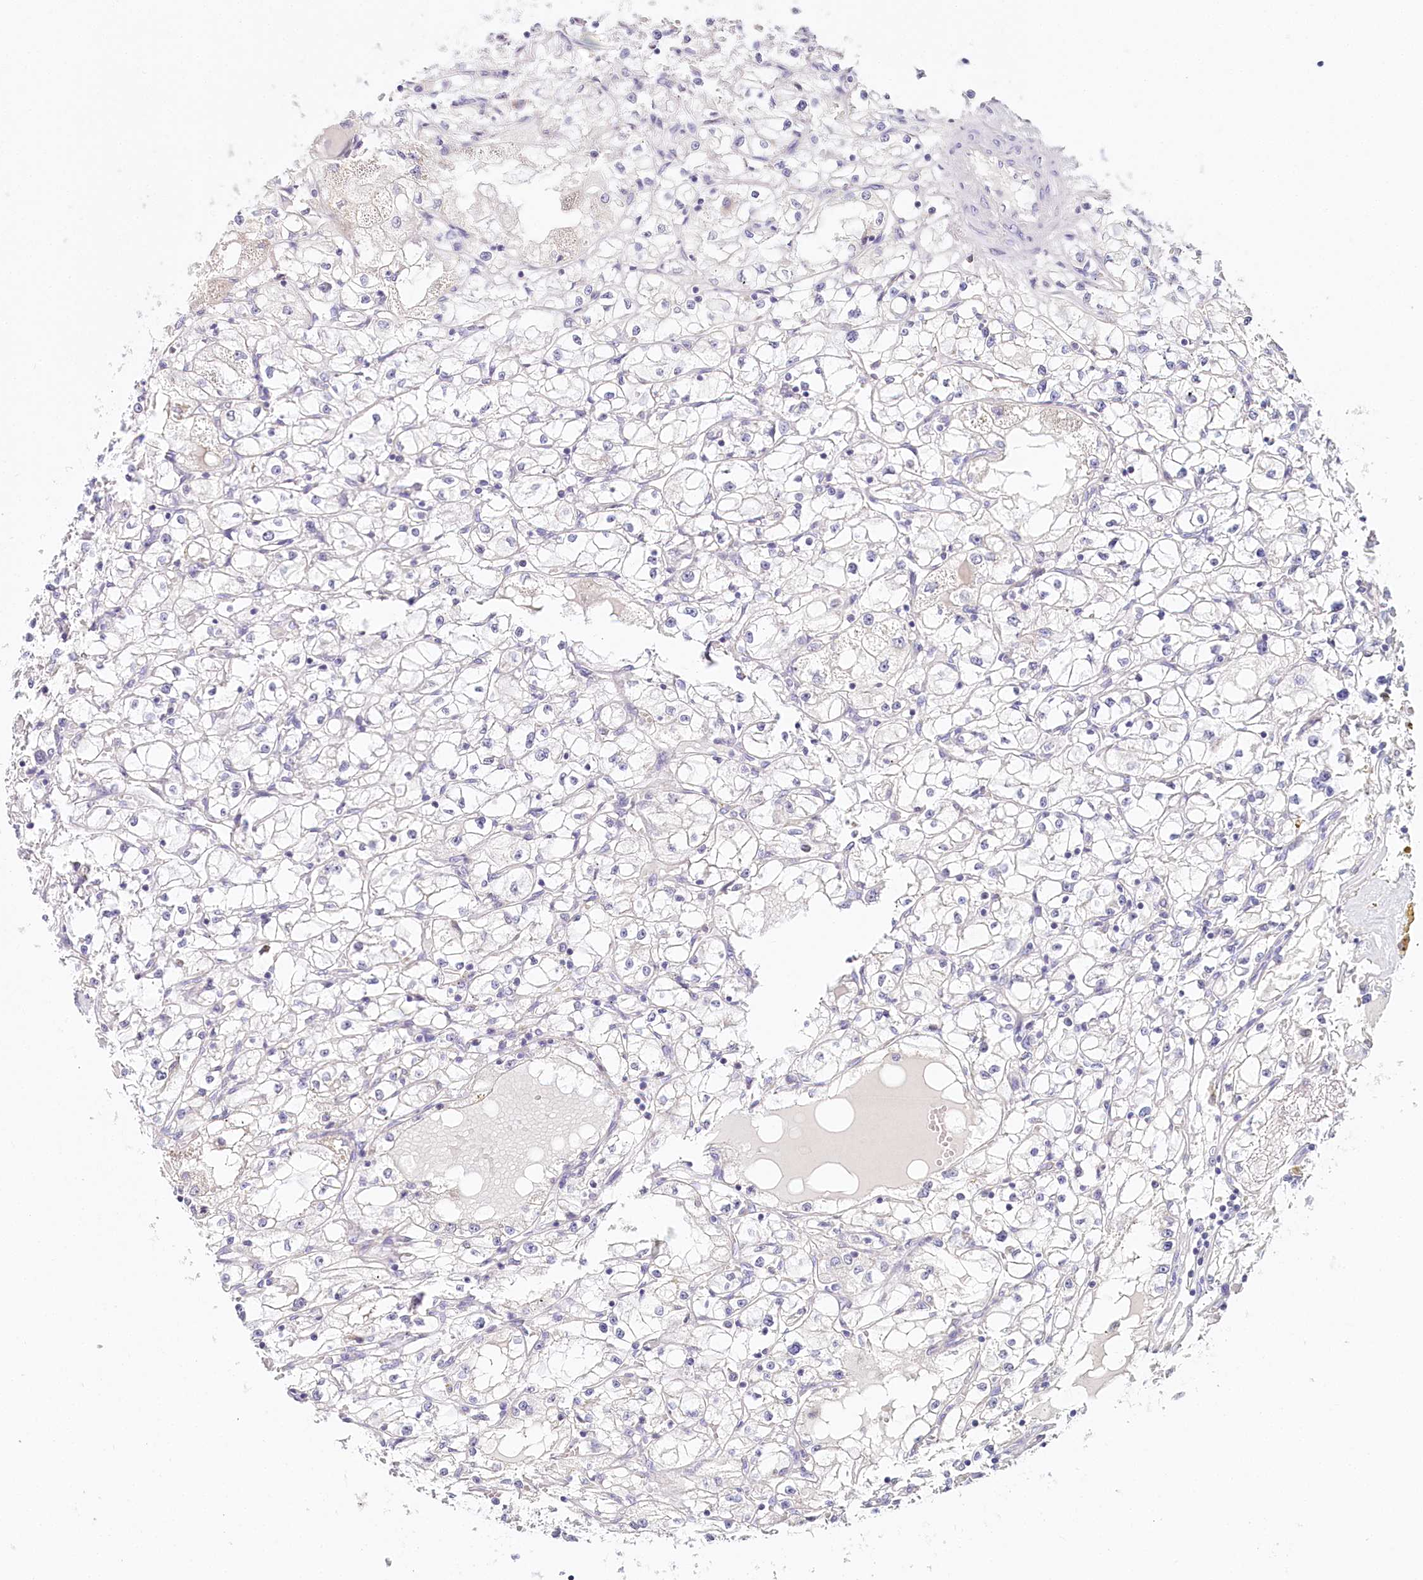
{"staining": {"intensity": "negative", "quantity": "none", "location": "none"}, "tissue": "renal cancer", "cell_type": "Tumor cells", "image_type": "cancer", "snomed": [{"axis": "morphology", "description": "Adenocarcinoma, NOS"}, {"axis": "topography", "description": "Kidney"}], "caption": "The immunohistochemistry photomicrograph has no significant positivity in tumor cells of renal cancer tissue.", "gene": "DAPK1", "patient": {"sex": "male", "age": 56}}